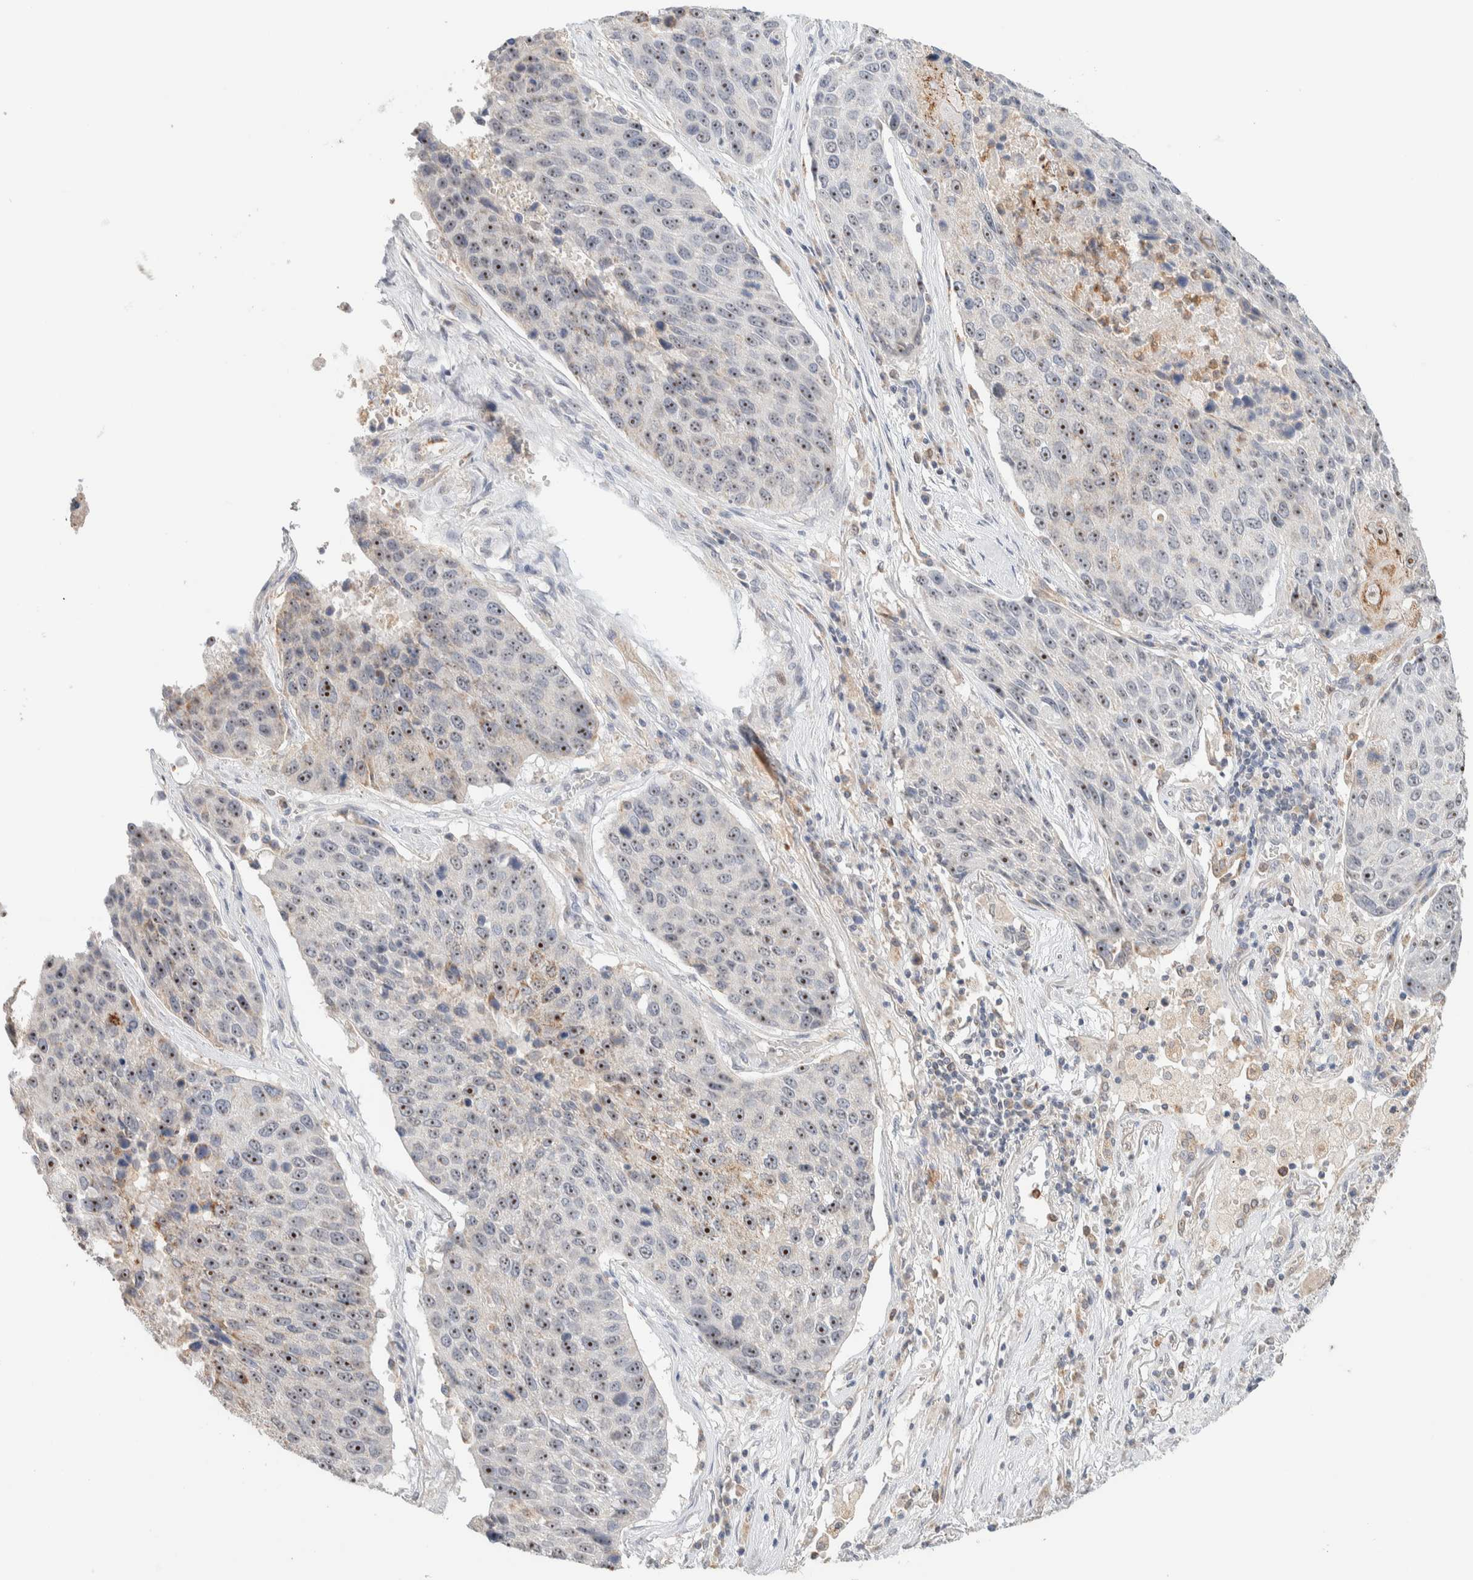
{"staining": {"intensity": "strong", "quantity": ">75%", "location": "nuclear"}, "tissue": "lung cancer", "cell_type": "Tumor cells", "image_type": "cancer", "snomed": [{"axis": "morphology", "description": "Squamous cell carcinoma, NOS"}, {"axis": "topography", "description": "Lung"}], "caption": "High-magnification brightfield microscopy of lung squamous cell carcinoma stained with DAB (3,3'-diaminobenzidine) (brown) and counterstained with hematoxylin (blue). tumor cells exhibit strong nuclear positivity is appreciated in about>75% of cells. (Stains: DAB in brown, nuclei in blue, Microscopy: brightfield microscopy at high magnification).", "gene": "HDHD3", "patient": {"sex": "male", "age": 61}}